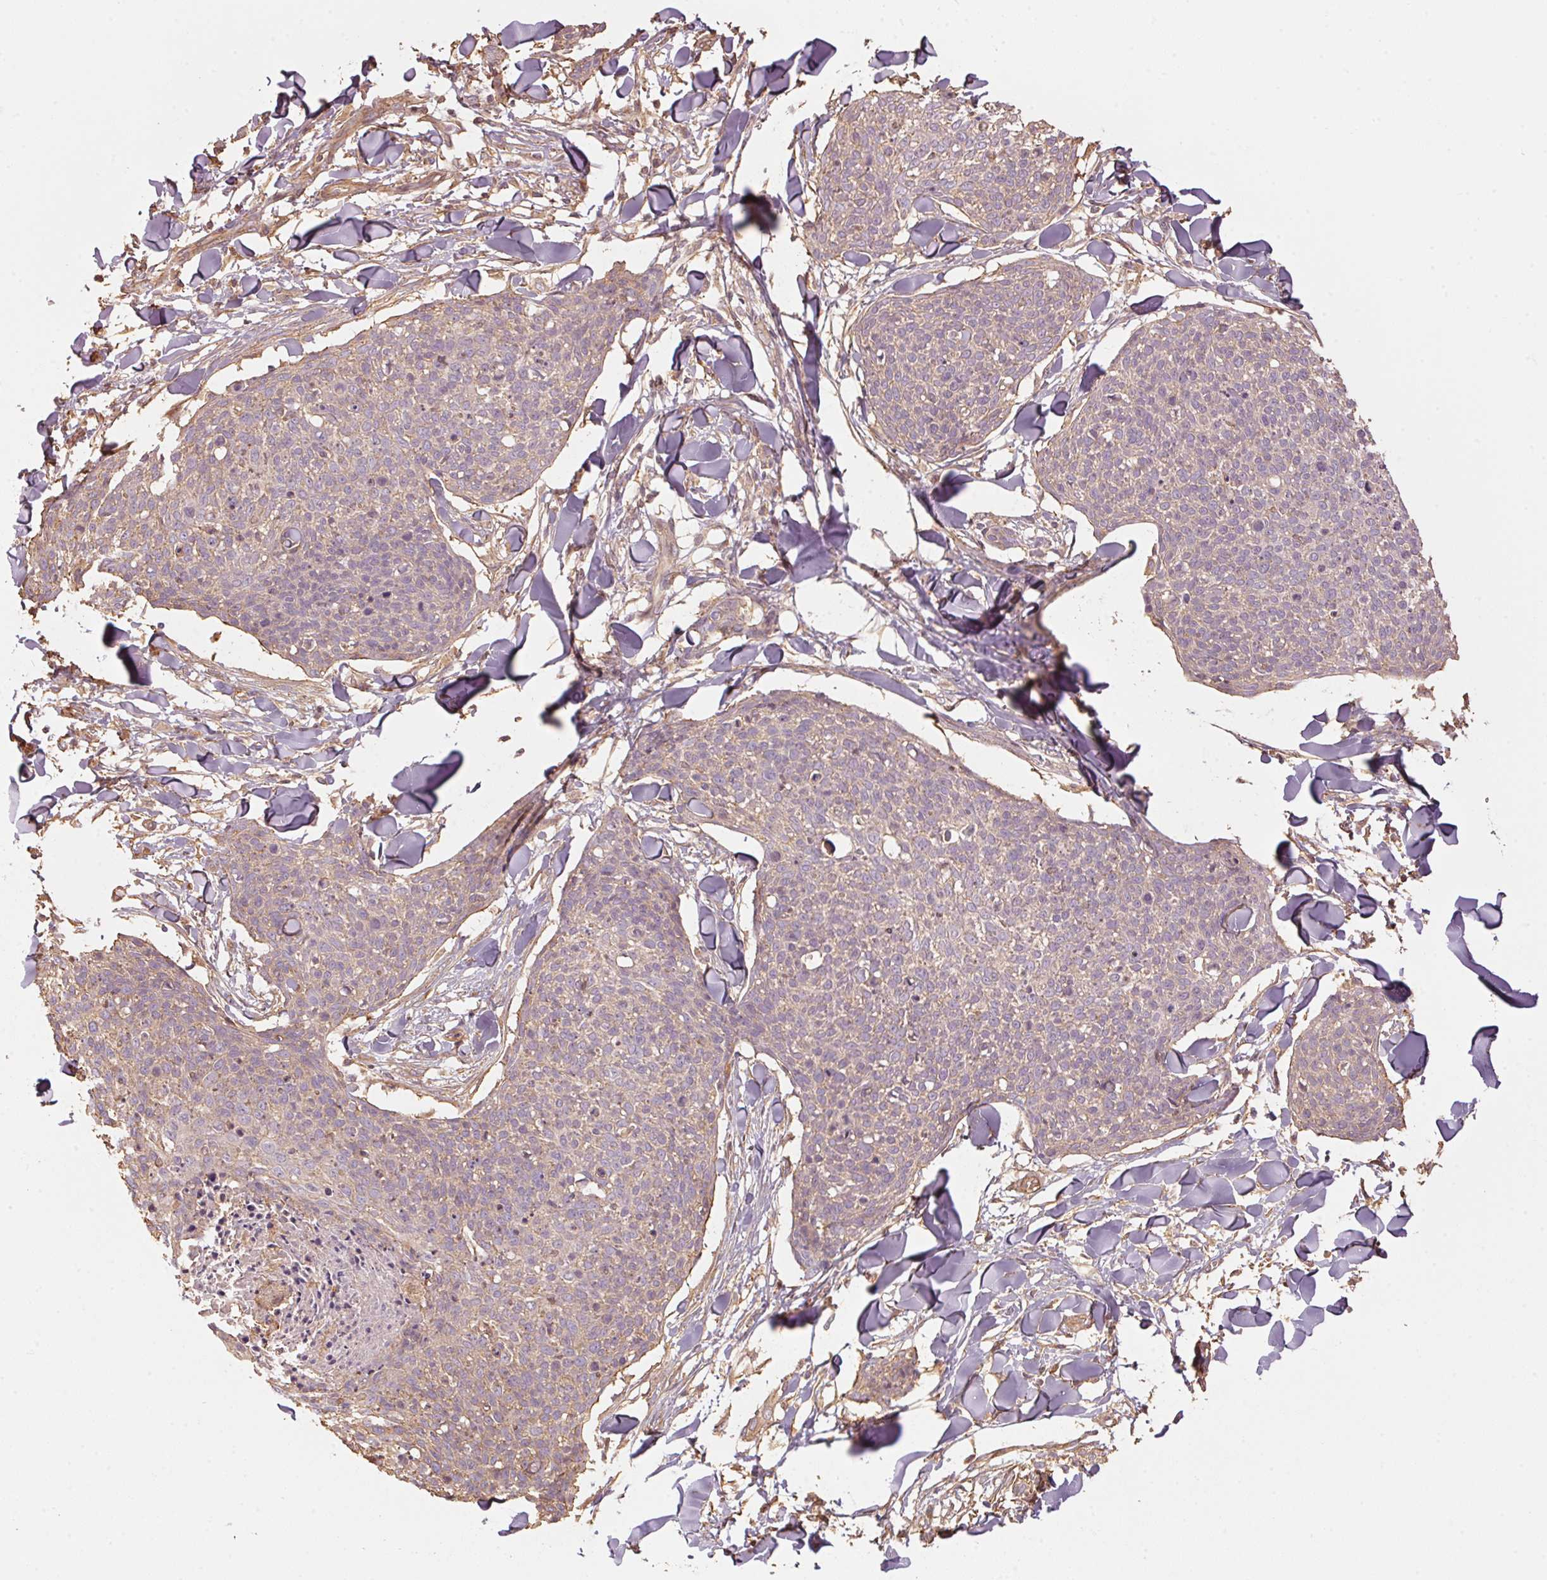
{"staining": {"intensity": "weak", "quantity": "25%-75%", "location": "cytoplasmic/membranous"}, "tissue": "skin cancer", "cell_type": "Tumor cells", "image_type": "cancer", "snomed": [{"axis": "morphology", "description": "Squamous cell carcinoma, NOS"}, {"axis": "topography", "description": "Skin"}, {"axis": "topography", "description": "Vulva"}], "caption": "This image demonstrates immunohistochemistry (IHC) staining of skin cancer (squamous cell carcinoma), with low weak cytoplasmic/membranous positivity in approximately 25%-75% of tumor cells.", "gene": "QDPR", "patient": {"sex": "female", "age": 75}}